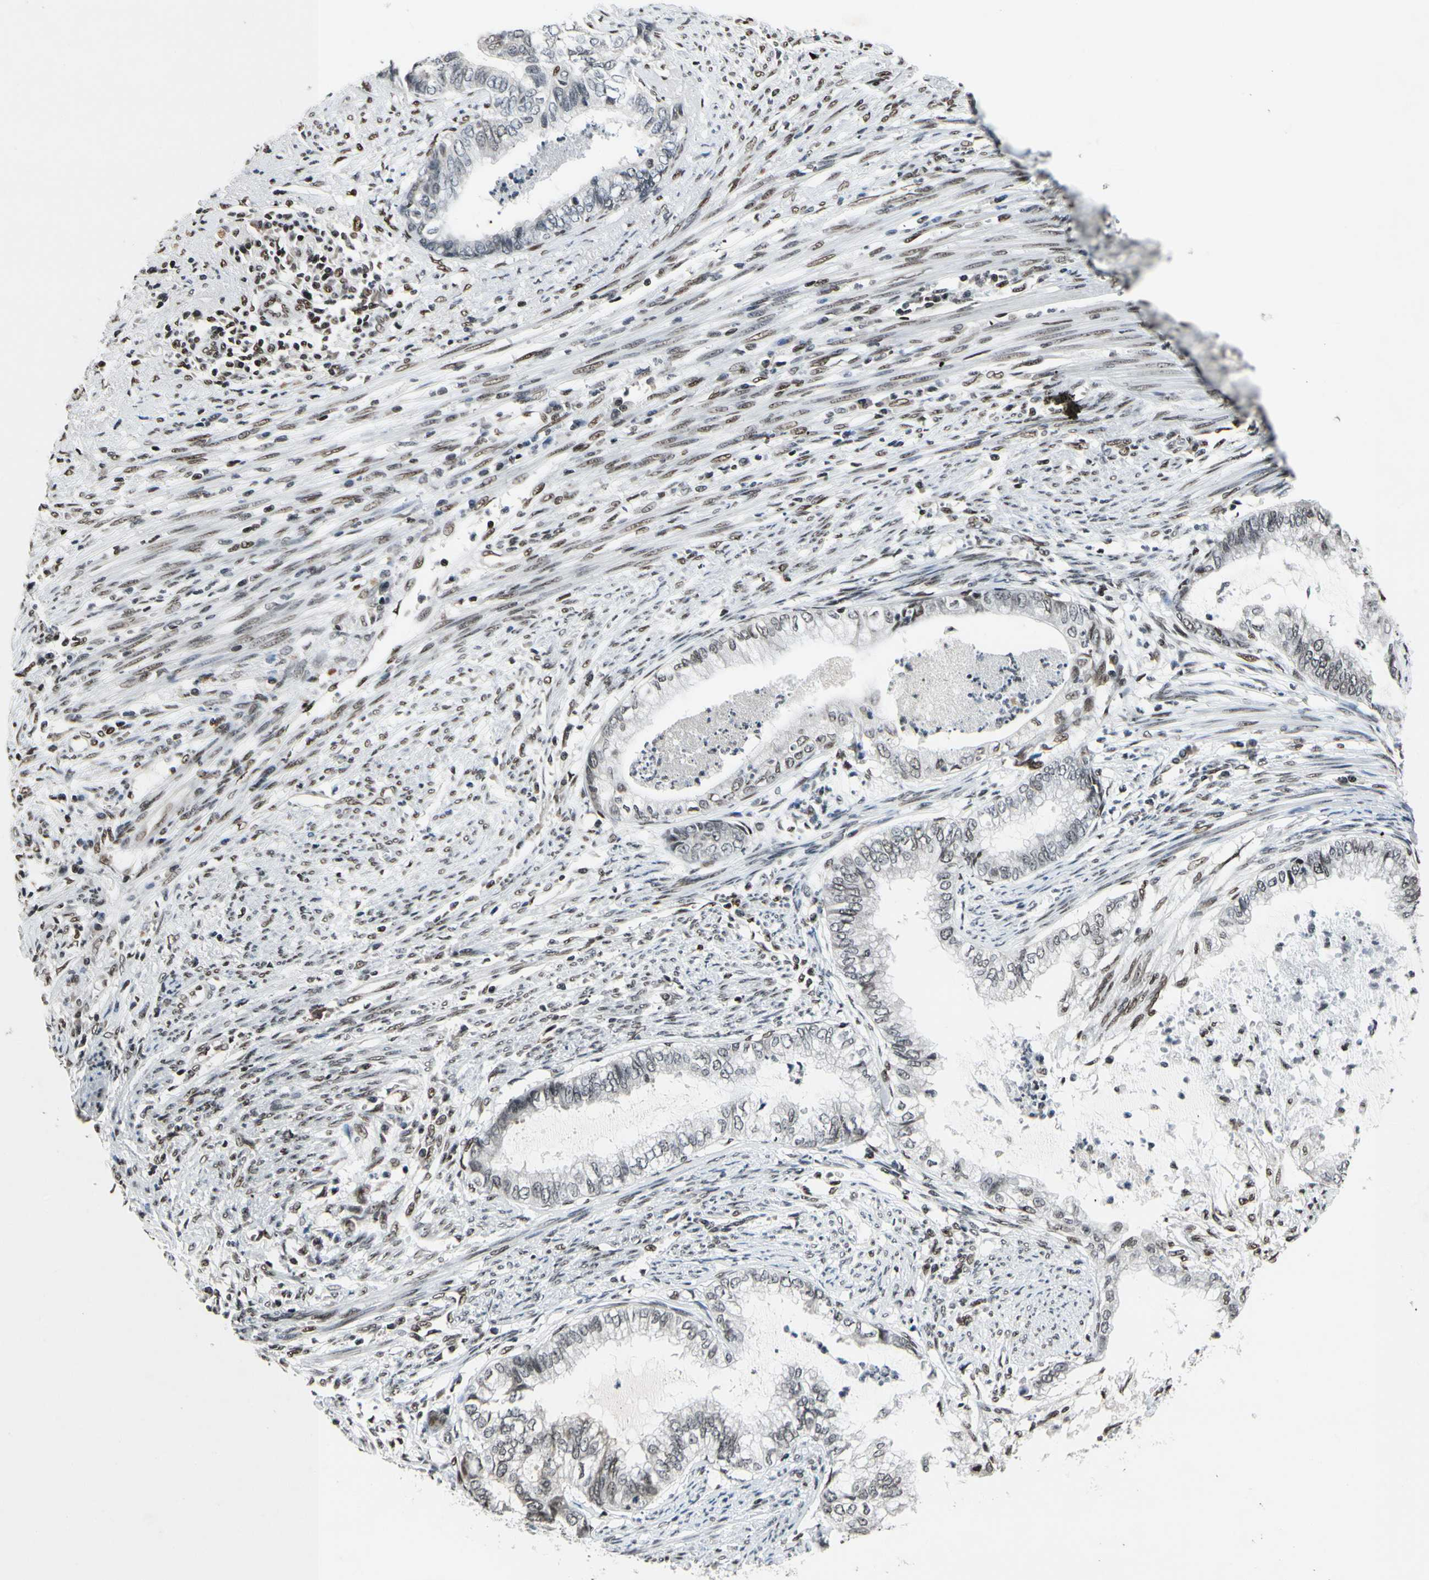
{"staining": {"intensity": "weak", "quantity": "25%-75%", "location": "nuclear"}, "tissue": "endometrial cancer", "cell_type": "Tumor cells", "image_type": "cancer", "snomed": [{"axis": "morphology", "description": "Adenocarcinoma, NOS"}, {"axis": "topography", "description": "Endometrium"}], "caption": "Endometrial adenocarcinoma stained for a protein demonstrates weak nuclear positivity in tumor cells. (IHC, brightfield microscopy, high magnification).", "gene": "RECQL", "patient": {"sex": "female", "age": 79}}